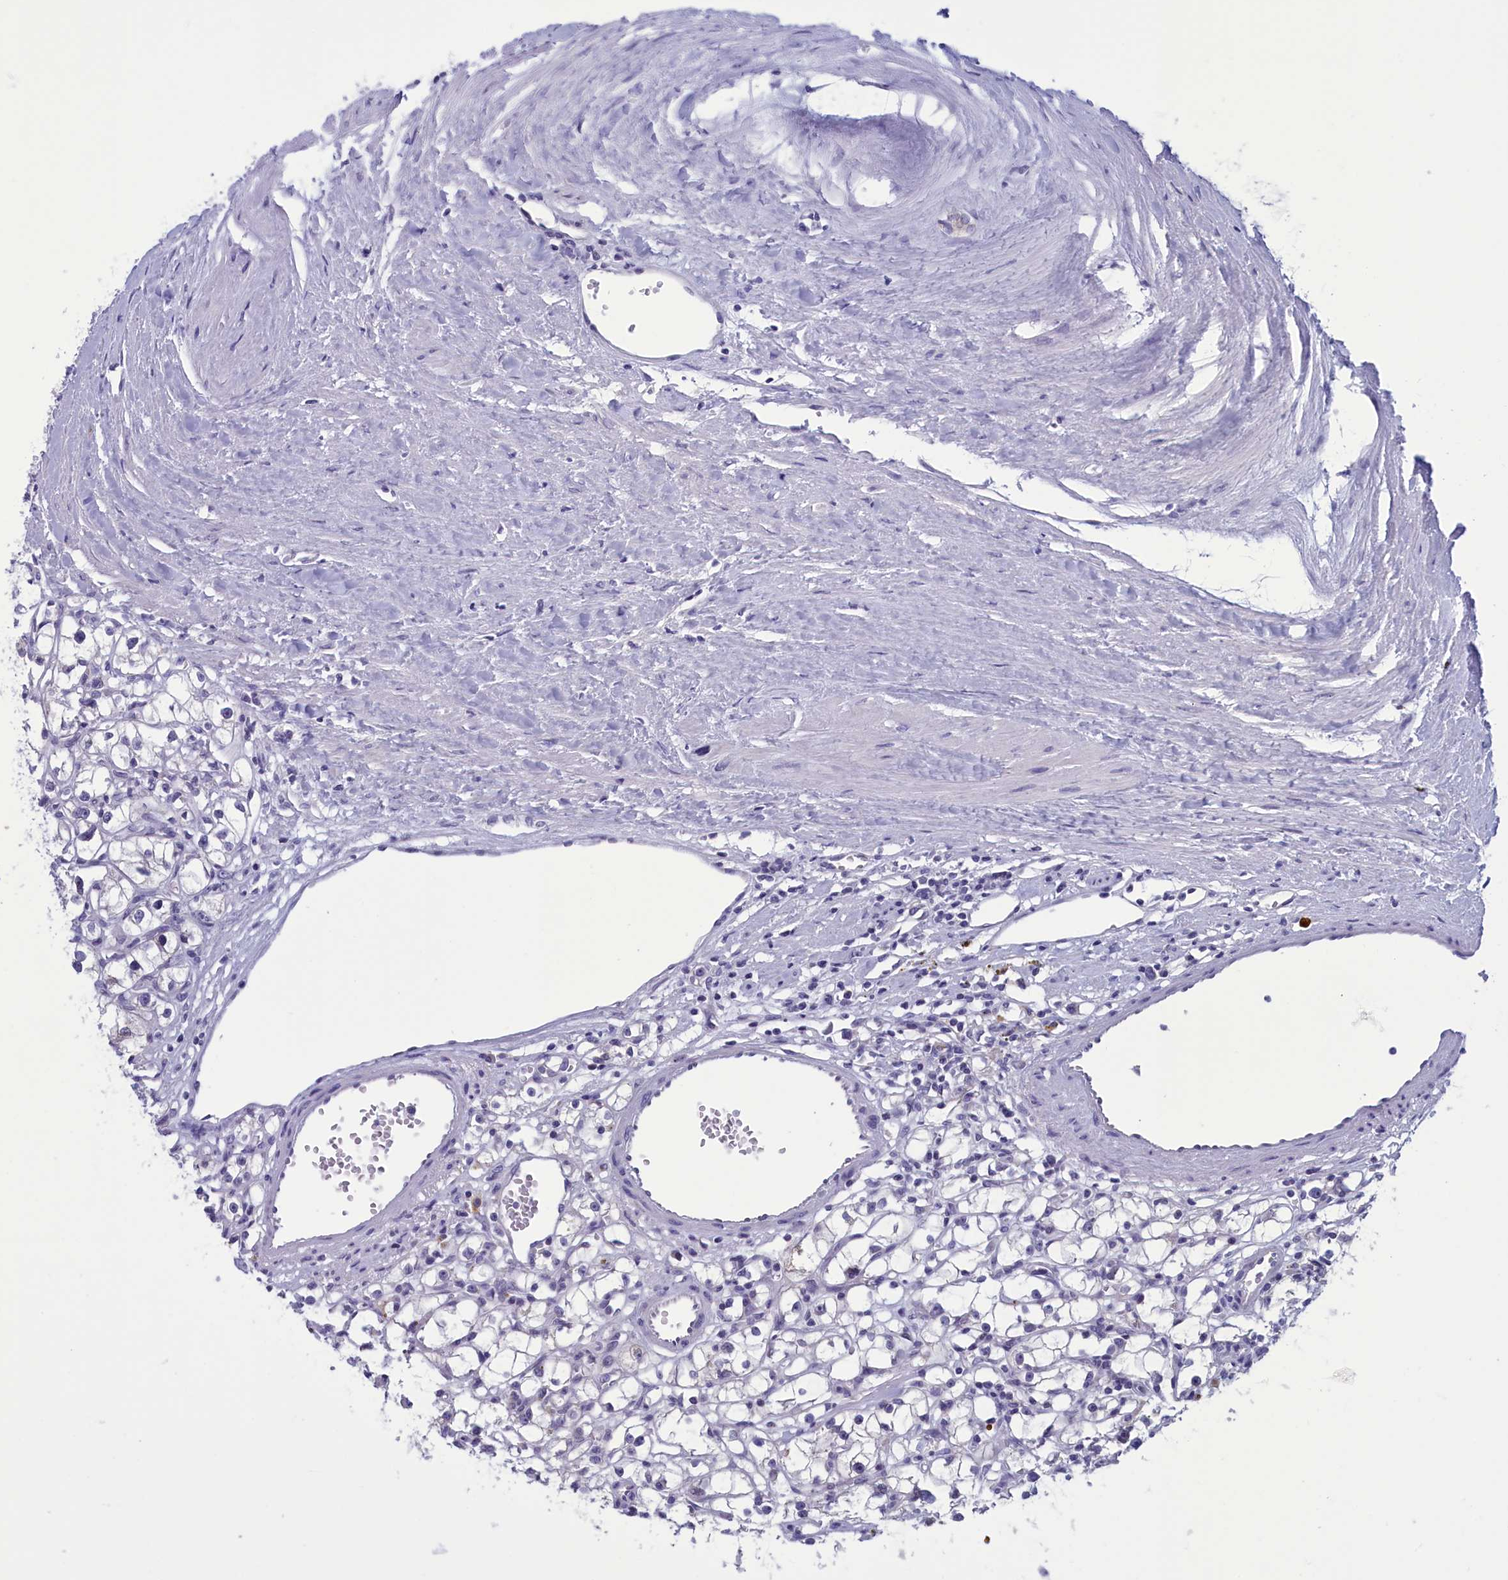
{"staining": {"intensity": "negative", "quantity": "none", "location": "none"}, "tissue": "renal cancer", "cell_type": "Tumor cells", "image_type": "cancer", "snomed": [{"axis": "morphology", "description": "Adenocarcinoma, NOS"}, {"axis": "topography", "description": "Kidney"}], "caption": "A high-resolution image shows immunohistochemistry (IHC) staining of renal adenocarcinoma, which exhibits no significant positivity in tumor cells.", "gene": "PARS2", "patient": {"sex": "male", "age": 56}}